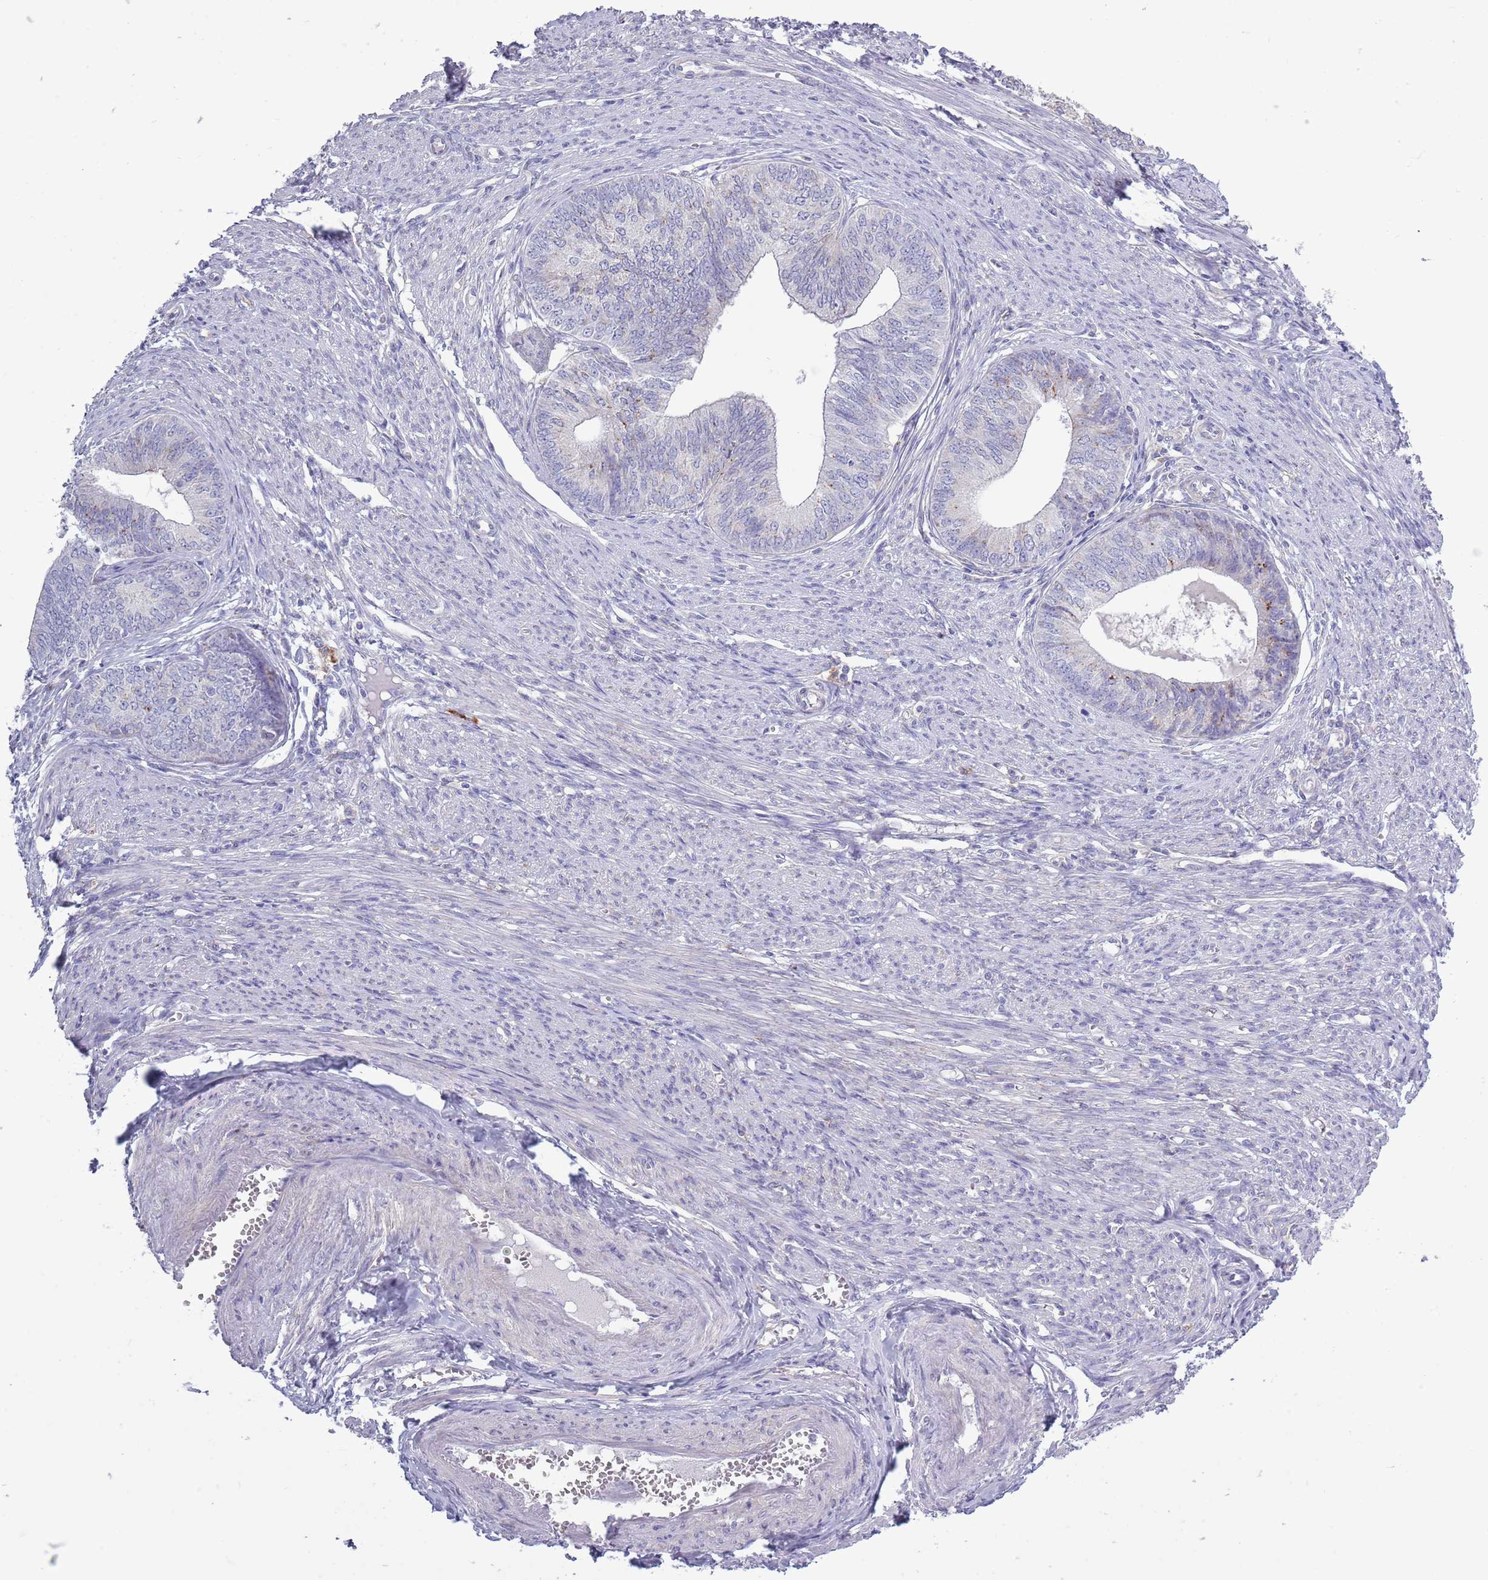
{"staining": {"intensity": "negative", "quantity": "none", "location": "none"}, "tissue": "endometrial cancer", "cell_type": "Tumor cells", "image_type": "cancer", "snomed": [{"axis": "morphology", "description": "Adenocarcinoma, NOS"}, {"axis": "topography", "description": "Endometrium"}], "caption": "Tumor cells are negative for protein expression in human endometrial cancer (adenocarcinoma).", "gene": "ACSBG1", "patient": {"sex": "female", "age": 68}}